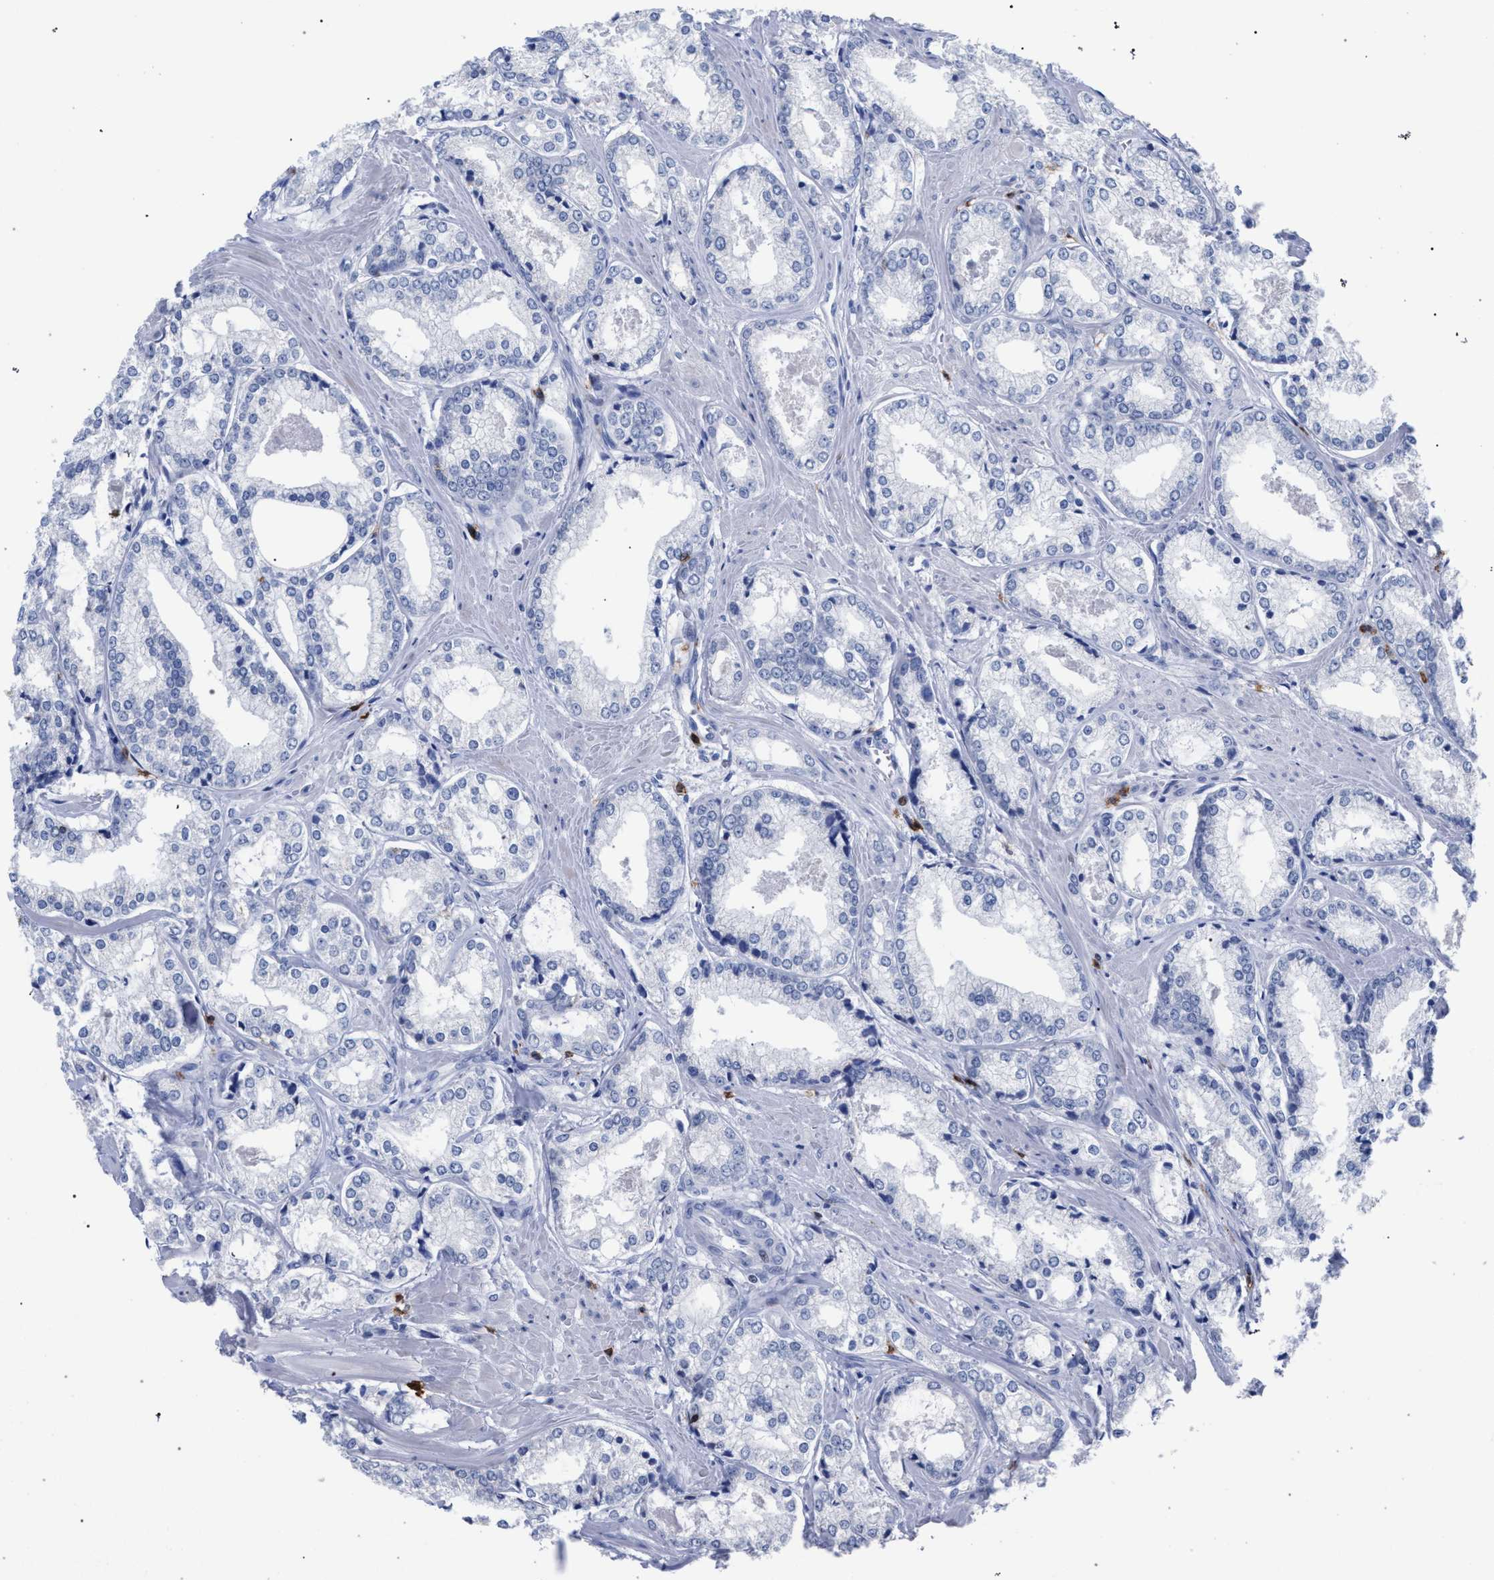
{"staining": {"intensity": "negative", "quantity": "none", "location": "none"}, "tissue": "prostate cancer", "cell_type": "Tumor cells", "image_type": "cancer", "snomed": [{"axis": "morphology", "description": "Adenocarcinoma, Low grade"}, {"axis": "topography", "description": "Prostate"}], "caption": "Tumor cells show no significant positivity in prostate cancer. (Stains: DAB IHC with hematoxylin counter stain, Microscopy: brightfield microscopy at high magnification).", "gene": "KLRK1", "patient": {"sex": "male", "age": 64}}